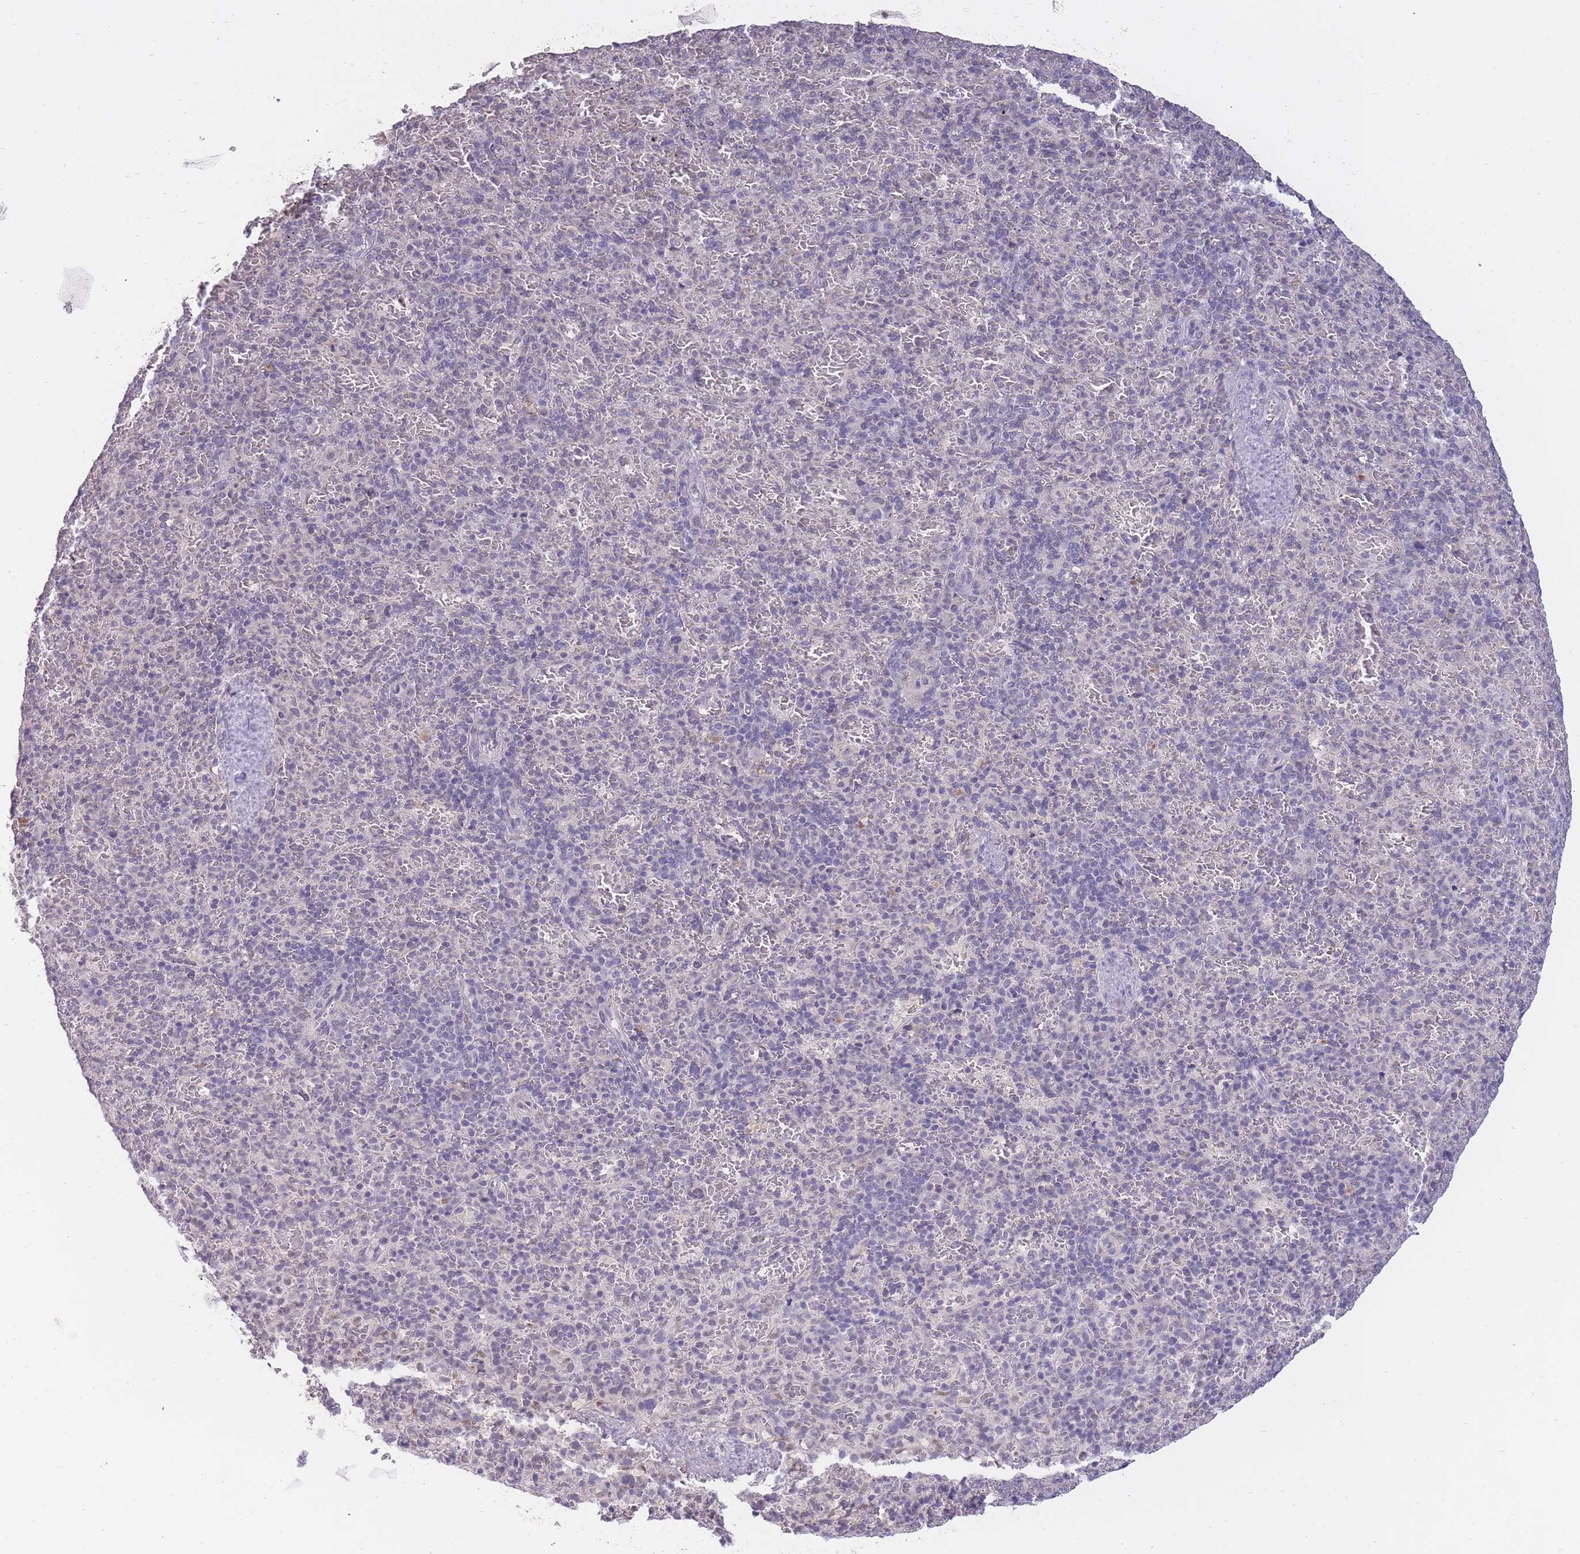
{"staining": {"intensity": "negative", "quantity": "none", "location": "none"}, "tissue": "spleen", "cell_type": "Cells in red pulp", "image_type": "normal", "snomed": [{"axis": "morphology", "description": "Normal tissue, NOS"}, {"axis": "topography", "description": "Spleen"}], "caption": "The micrograph shows no significant positivity in cells in red pulp of spleen. Brightfield microscopy of immunohistochemistry (IHC) stained with DAB (brown) and hematoxylin (blue), captured at high magnification.", "gene": "GOLGA6L1", "patient": {"sex": "female", "age": 74}}